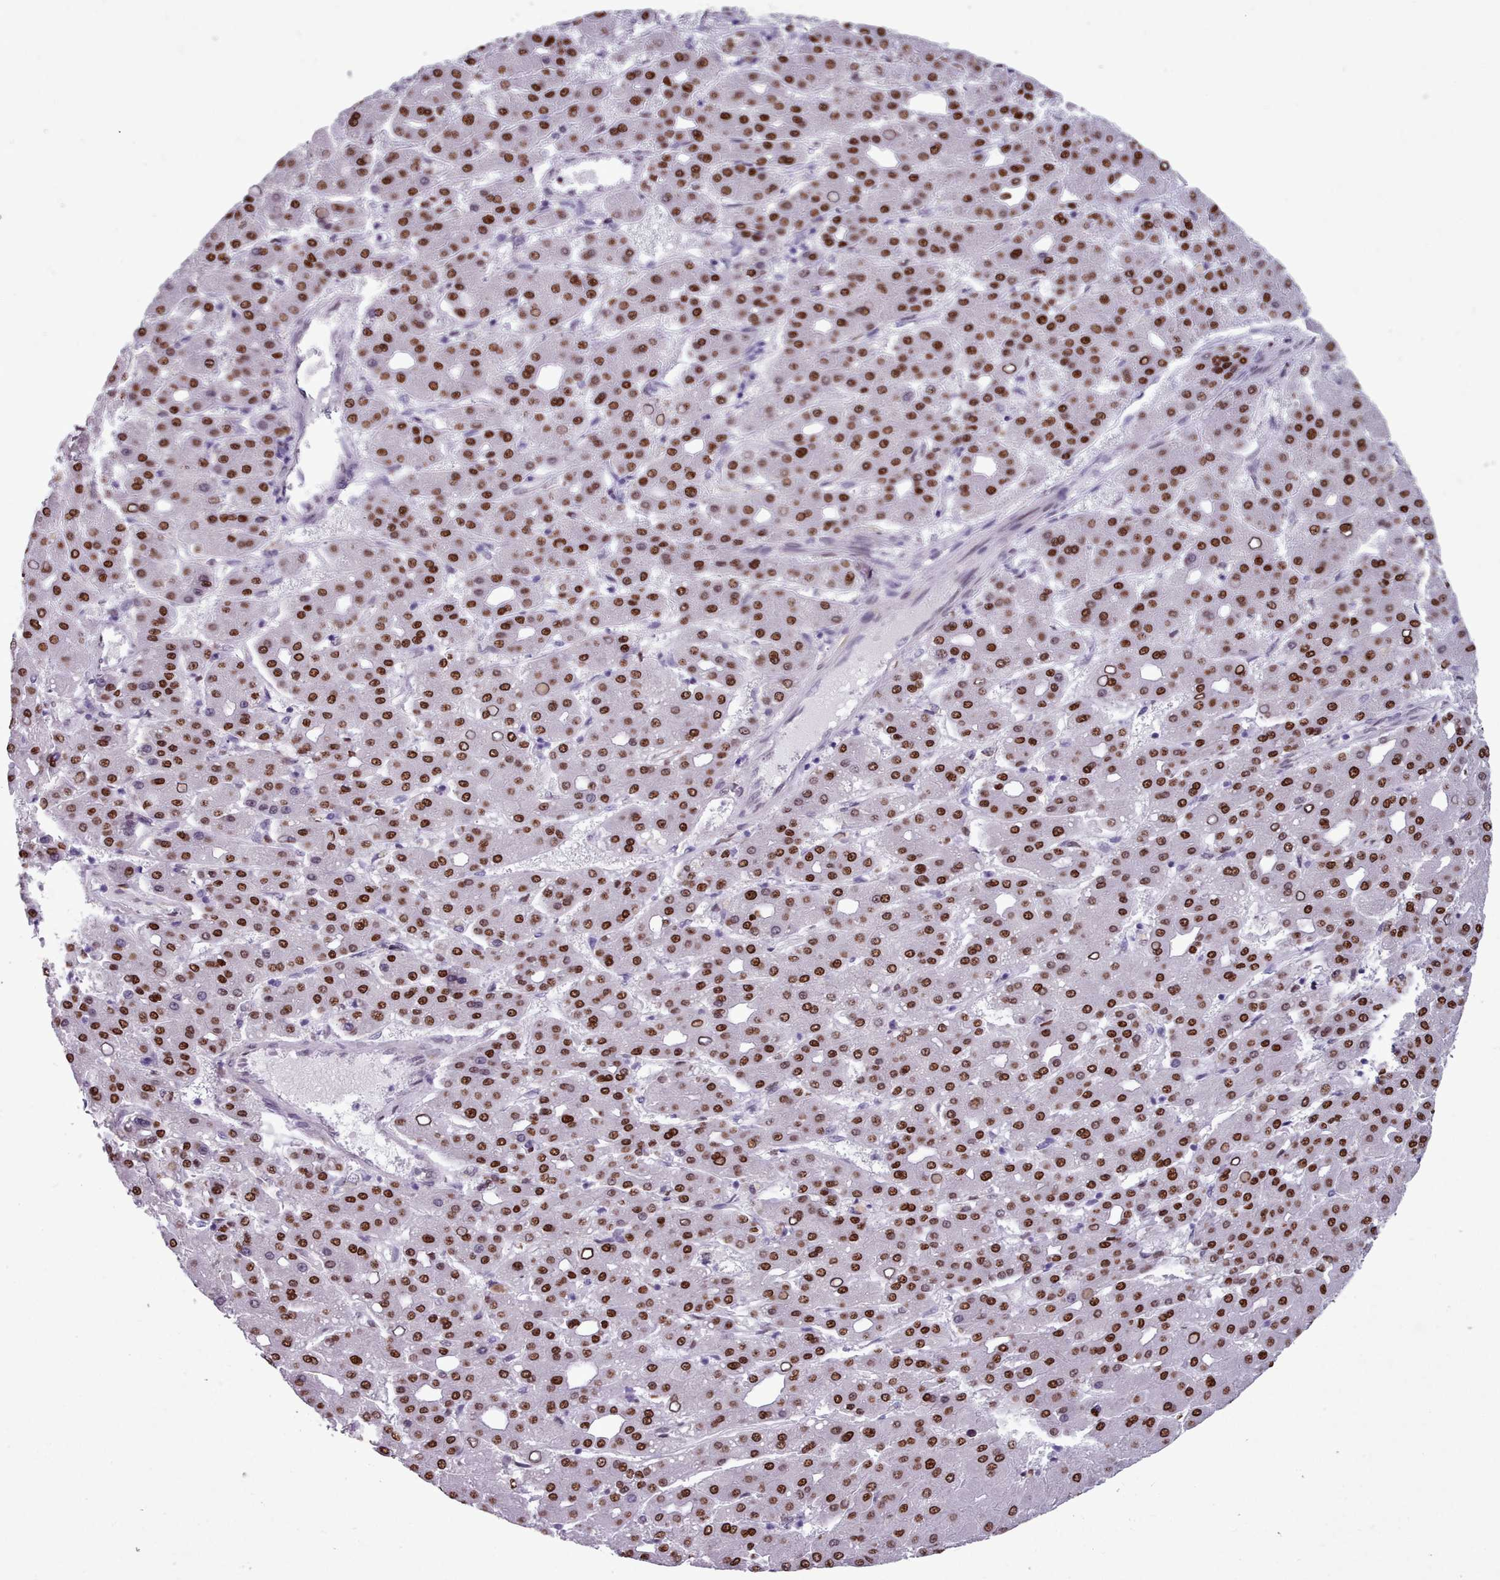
{"staining": {"intensity": "strong", "quantity": ">75%", "location": "nuclear"}, "tissue": "liver cancer", "cell_type": "Tumor cells", "image_type": "cancer", "snomed": [{"axis": "morphology", "description": "Carcinoma, Hepatocellular, NOS"}, {"axis": "topography", "description": "Liver"}], "caption": "Protein analysis of liver cancer (hepatocellular carcinoma) tissue exhibits strong nuclear expression in approximately >75% of tumor cells.", "gene": "KCNT2", "patient": {"sex": "male", "age": 65}}